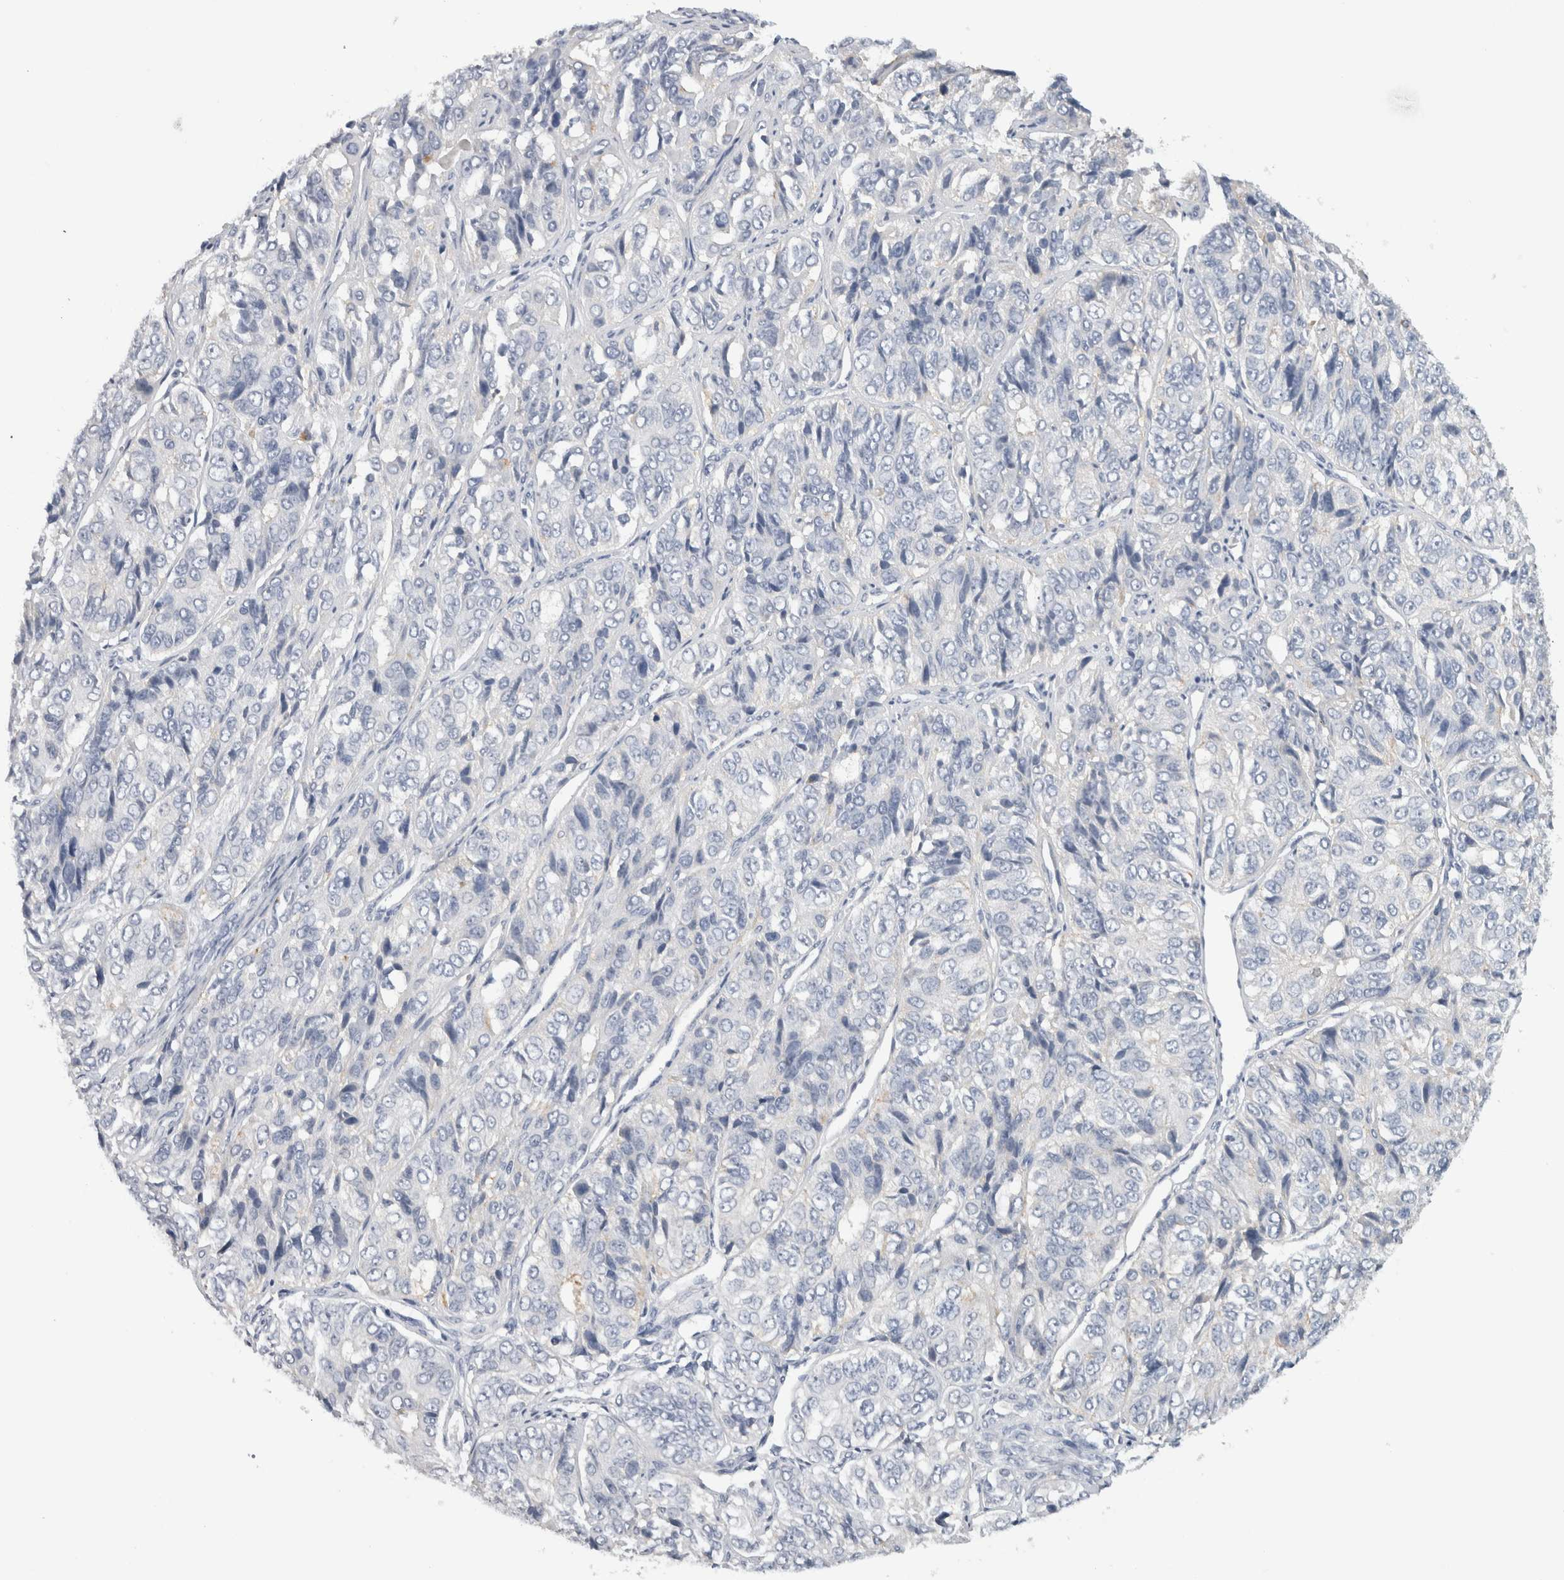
{"staining": {"intensity": "negative", "quantity": "none", "location": "none"}, "tissue": "ovarian cancer", "cell_type": "Tumor cells", "image_type": "cancer", "snomed": [{"axis": "morphology", "description": "Carcinoma, endometroid"}, {"axis": "topography", "description": "Ovary"}], "caption": "A histopathology image of ovarian cancer (endometroid carcinoma) stained for a protein exhibits no brown staining in tumor cells. The staining was performed using DAB (3,3'-diaminobenzidine) to visualize the protein expression in brown, while the nuclei were stained in blue with hematoxylin (Magnification: 20x).", "gene": "CD63", "patient": {"sex": "female", "age": 51}}